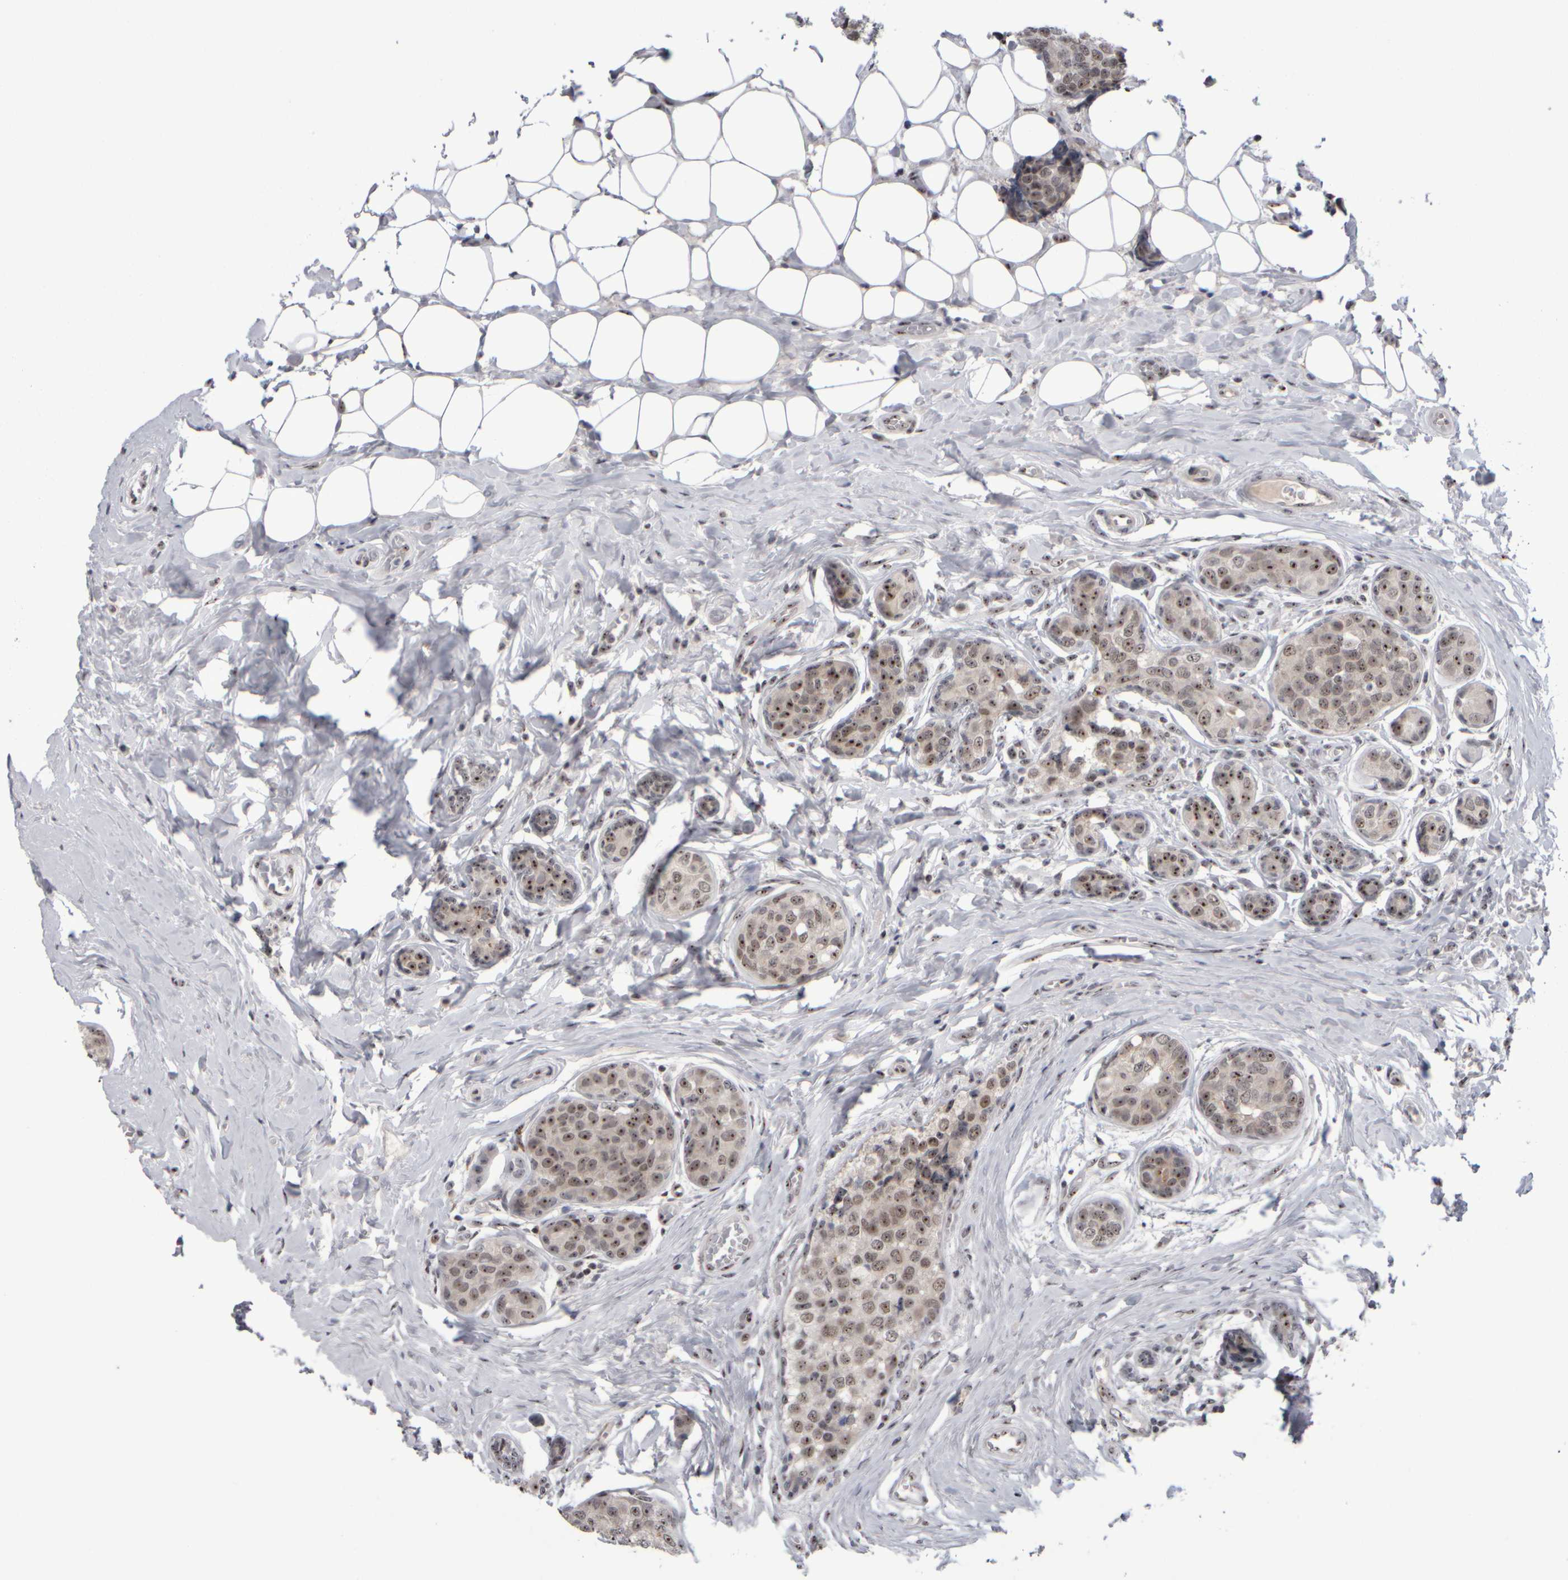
{"staining": {"intensity": "weak", "quantity": ">75%", "location": "nuclear"}, "tissue": "breast cancer", "cell_type": "Tumor cells", "image_type": "cancer", "snomed": [{"axis": "morphology", "description": "Normal tissue, NOS"}, {"axis": "morphology", "description": "Duct carcinoma"}, {"axis": "topography", "description": "Breast"}], "caption": "Brown immunohistochemical staining in infiltrating ductal carcinoma (breast) demonstrates weak nuclear staining in approximately >75% of tumor cells.", "gene": "SURF6", "patient": {"sex": "female", "age": 43}}